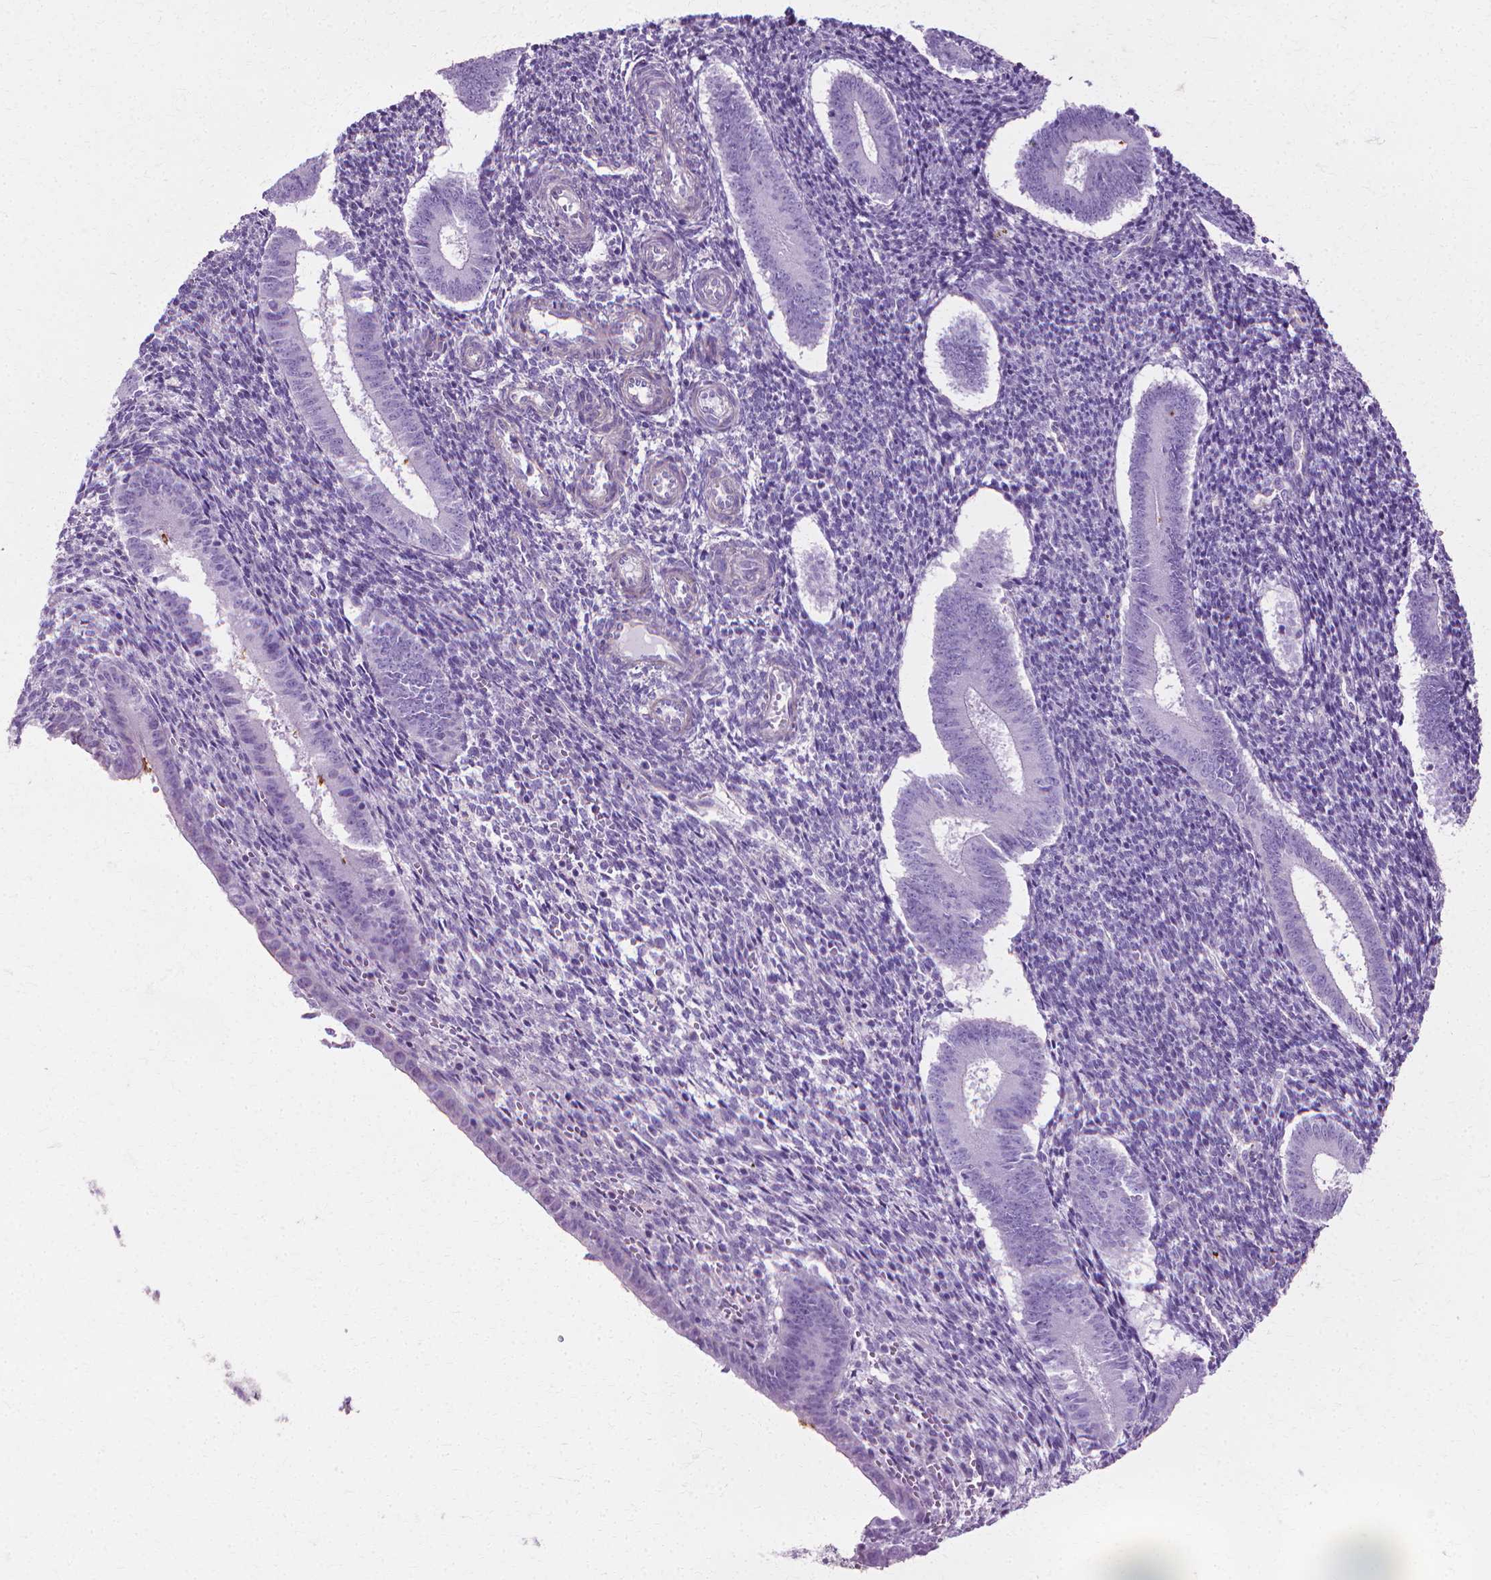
{"staining": {"intensity": "negative", "quantity": "none", "location": "none"}, "tissue": "endometrium", "cell_type": "Cells in endometrial stroma", "image_type": "normal", "snomed": [{"axis": "morphology", "description": "Normal tissue, NOS"}, {"axis": "topography", "description": "Endometrium"}], "caption": "Immunohistochemistry histopathology image of normal human endometrium stained for a protein (brown), which exhibits no expression in cells in endometrial stroma. (Stains: DAB immunohistochemistry with hematoxylin counter stain, Microscopy: brightfield microscopy at high magnification).", "gene": "CFAP157", "patient": {"sex": "female", "age": 25}}